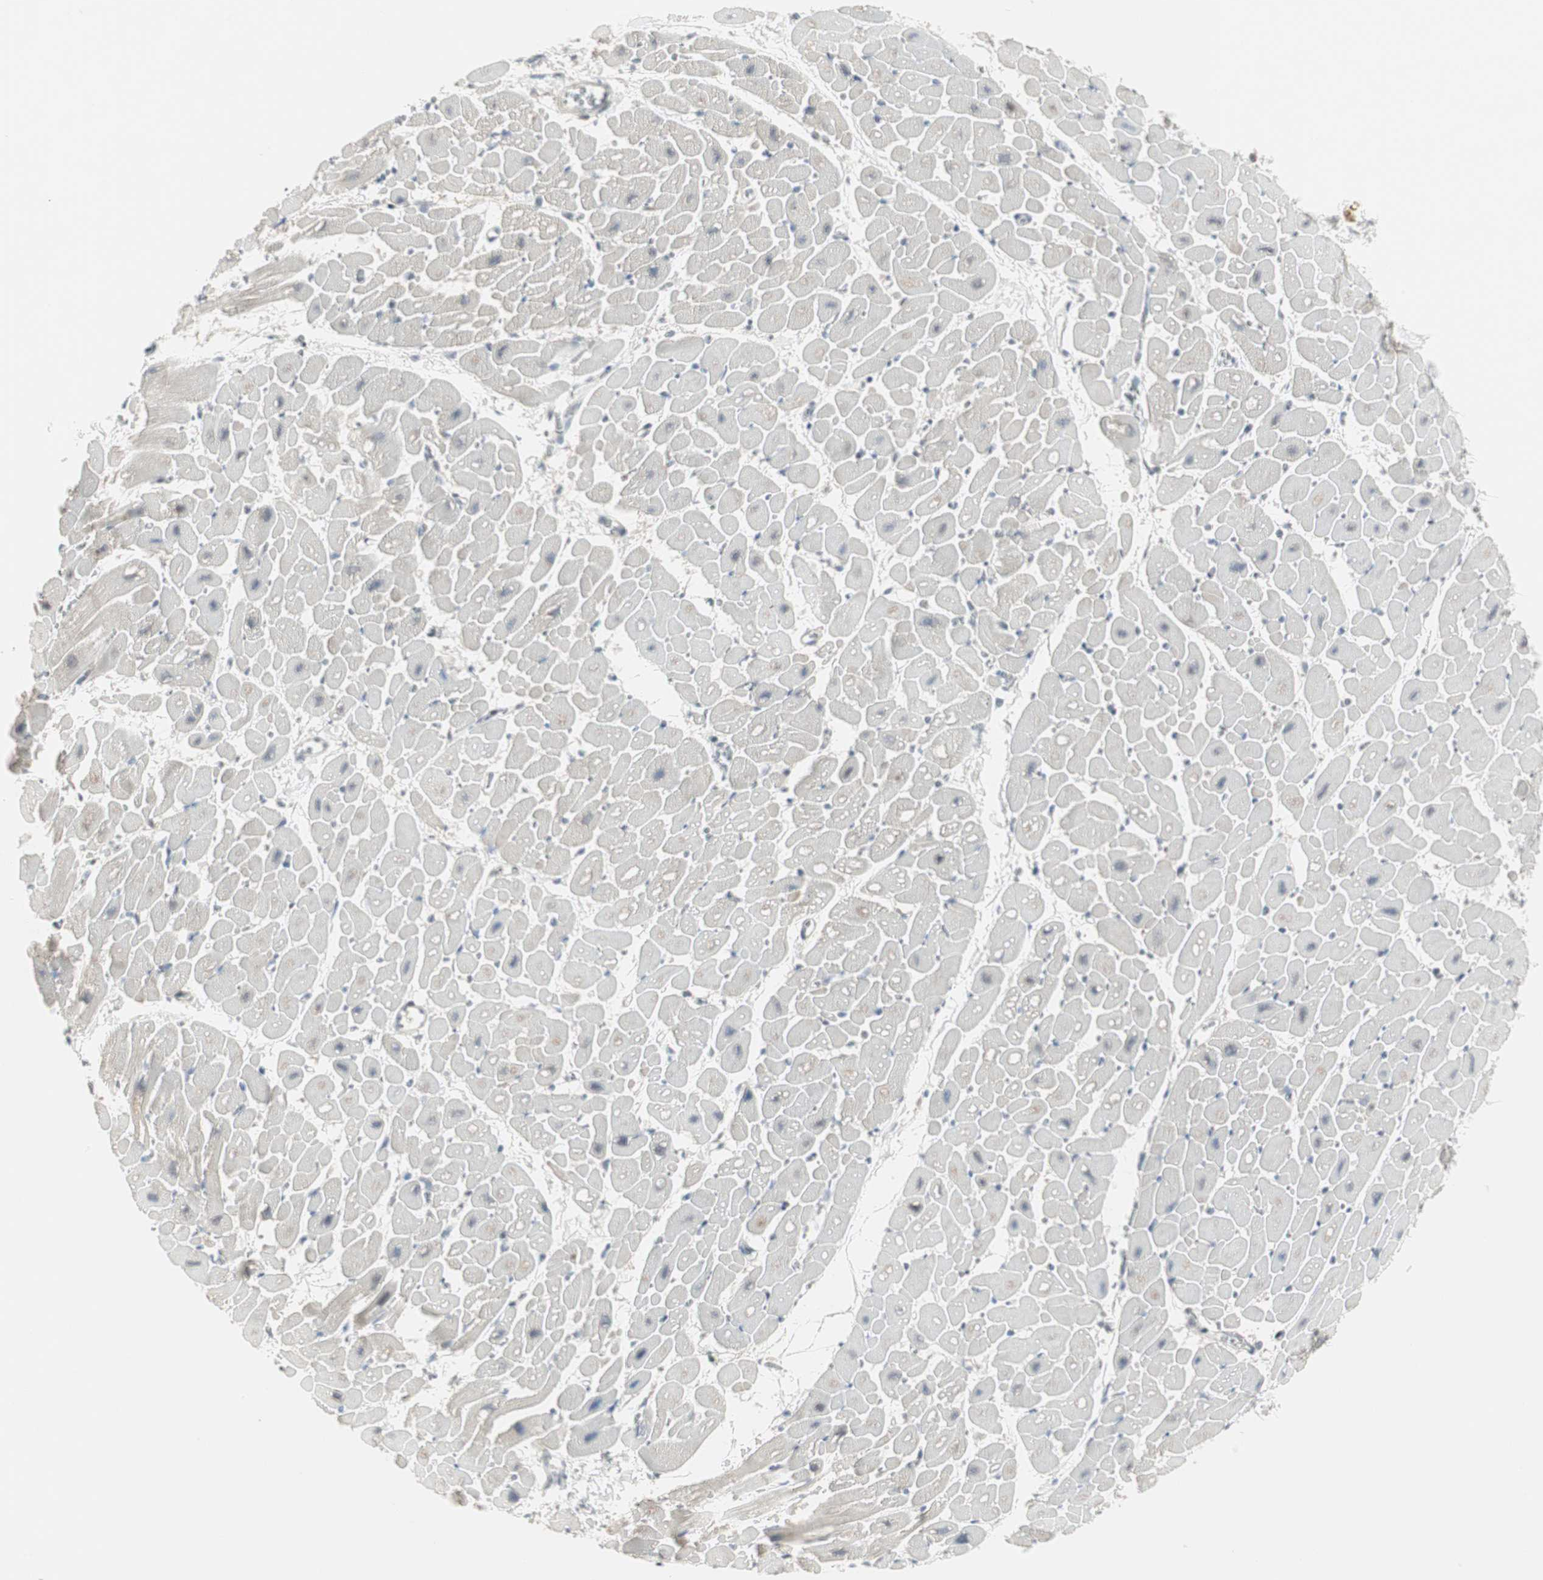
{"staining": {"intensity": "negative", "quantity": "none", "location": "none"}, "tissue": "heart muscle", "cell_type": "Cardiomyocytes", "image_type": "normal", "snomed": [{"axis": "morphology", "description": "Normal tissue, NOS"}, {"axis": "topography", "description": "Heart"}], "caption": "Immunohistochemistry (IHC) of benign human heart muscle shows no expression in cardiomyocytes.", "gene": "ZFP36", "patient": {"sex": "male", "age": 45}}